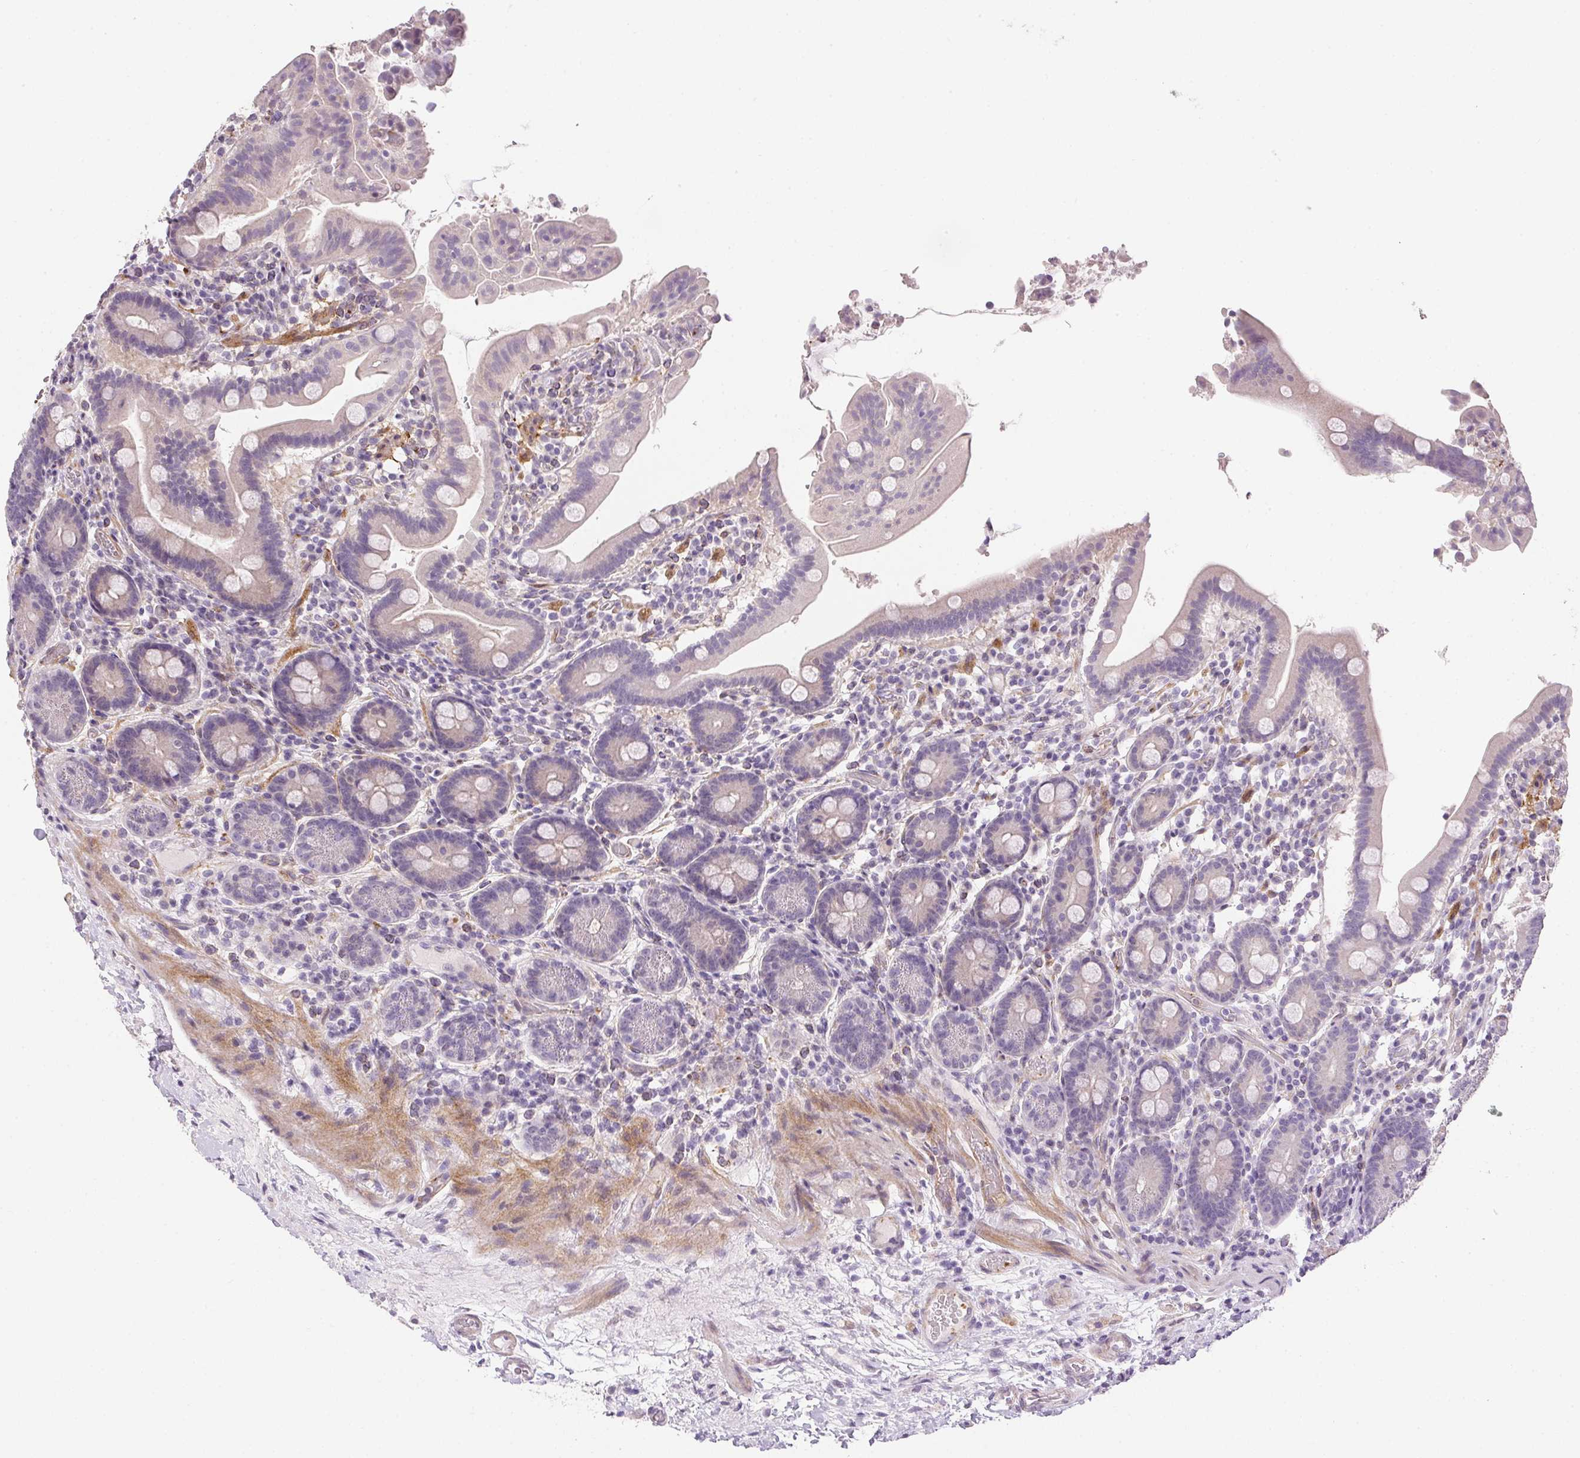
{"staining": {"intensity": "negative", "quantity": "none", "location": "none"}, "tissue": "small intestine", "cell_type": "Glandular cells", "image_type": "normal", "snomed": [{"axis": "morphology", "description": "Normal tissue, NOS"}, {"axis": "topography", "description": "Small intestine"}], "caption": "Glandular cells show no significant expression in unremarkable small intestine.", "gene": "PRL", "patient": {"sex": "male", "age": 26}}